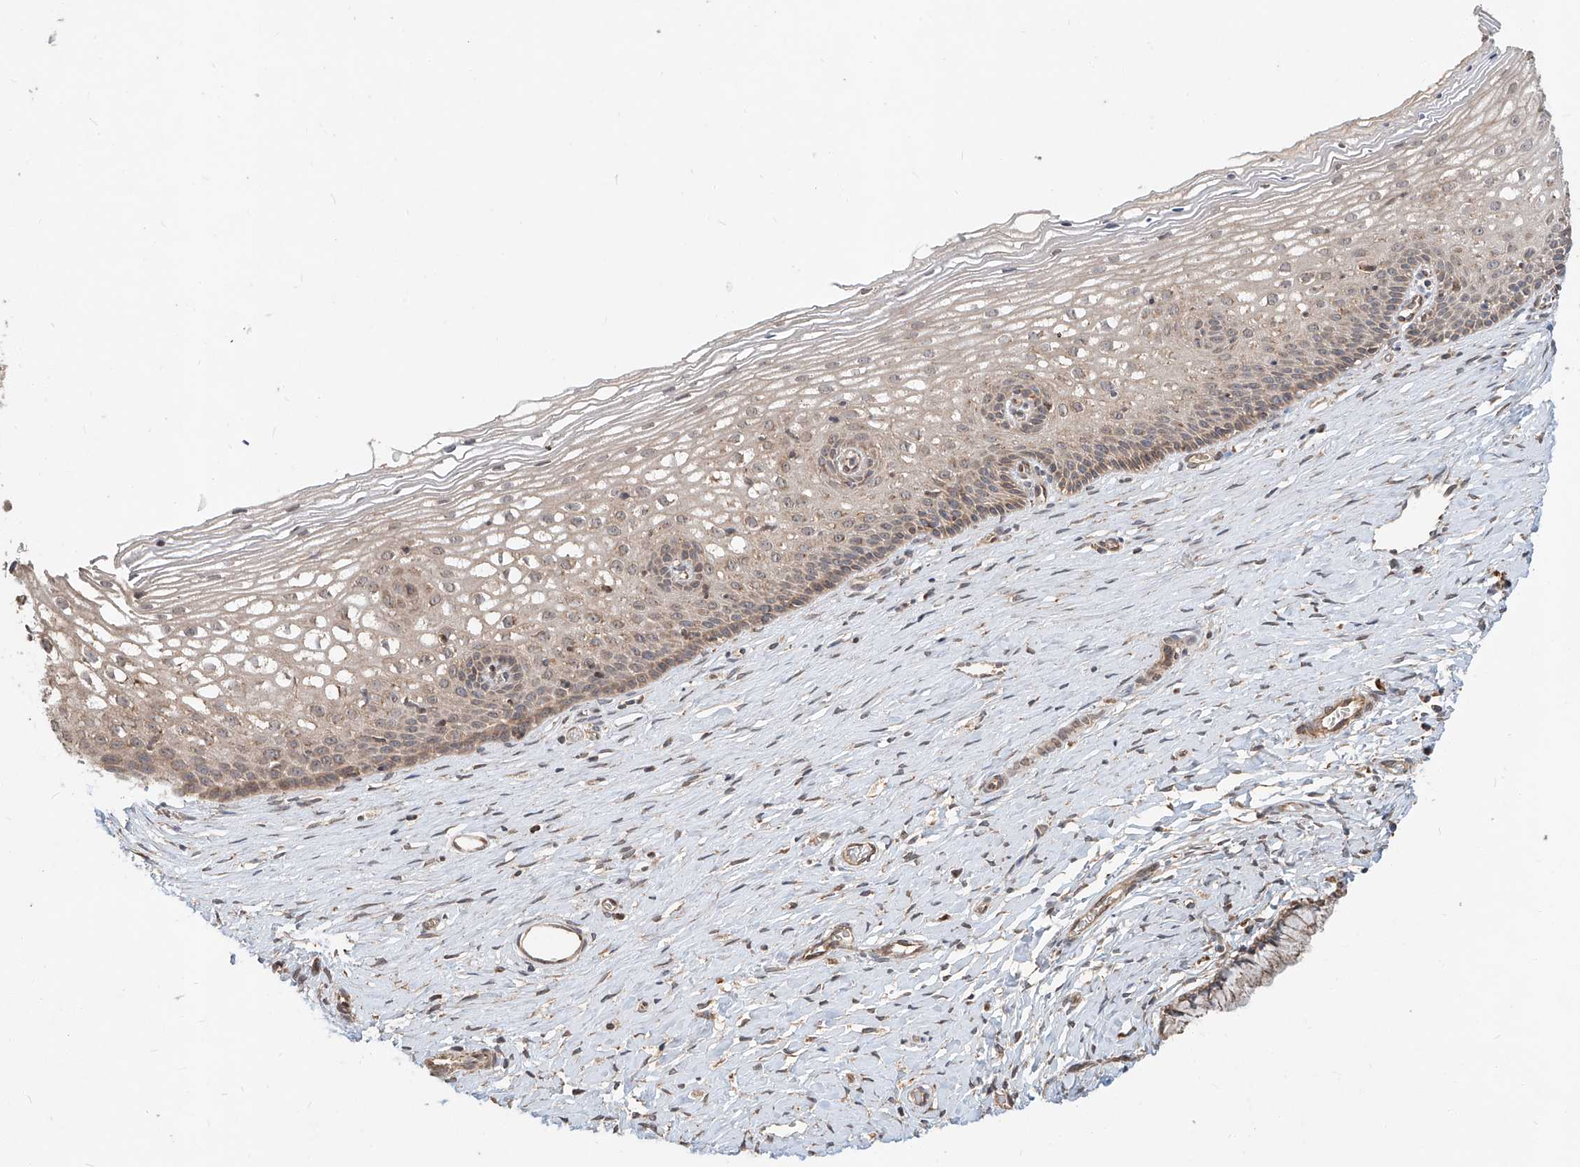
{"staining": {"intensity": "moderate", "quantity": ">75%", "location": "cytoplasmic/membranous"}, "tissue": "cervix", "cell_type": "Glandular cells", "image_type": "normal", "snomed": [{"axis": "morphology", "description": "Normal tissue, NOS"}, {"axis": "topography", "description": "Cervix"}], "caption": "Brown immunohistochemical staining in normal cervix reveals moderate cytoplasmic/membranous positivity in approximately >75% of glandular cells. (DAB IHC, brown staining for protein, blue staining for nuclei).", "gene": "STX19", "patient": {"sex": "female", "age": 33}}